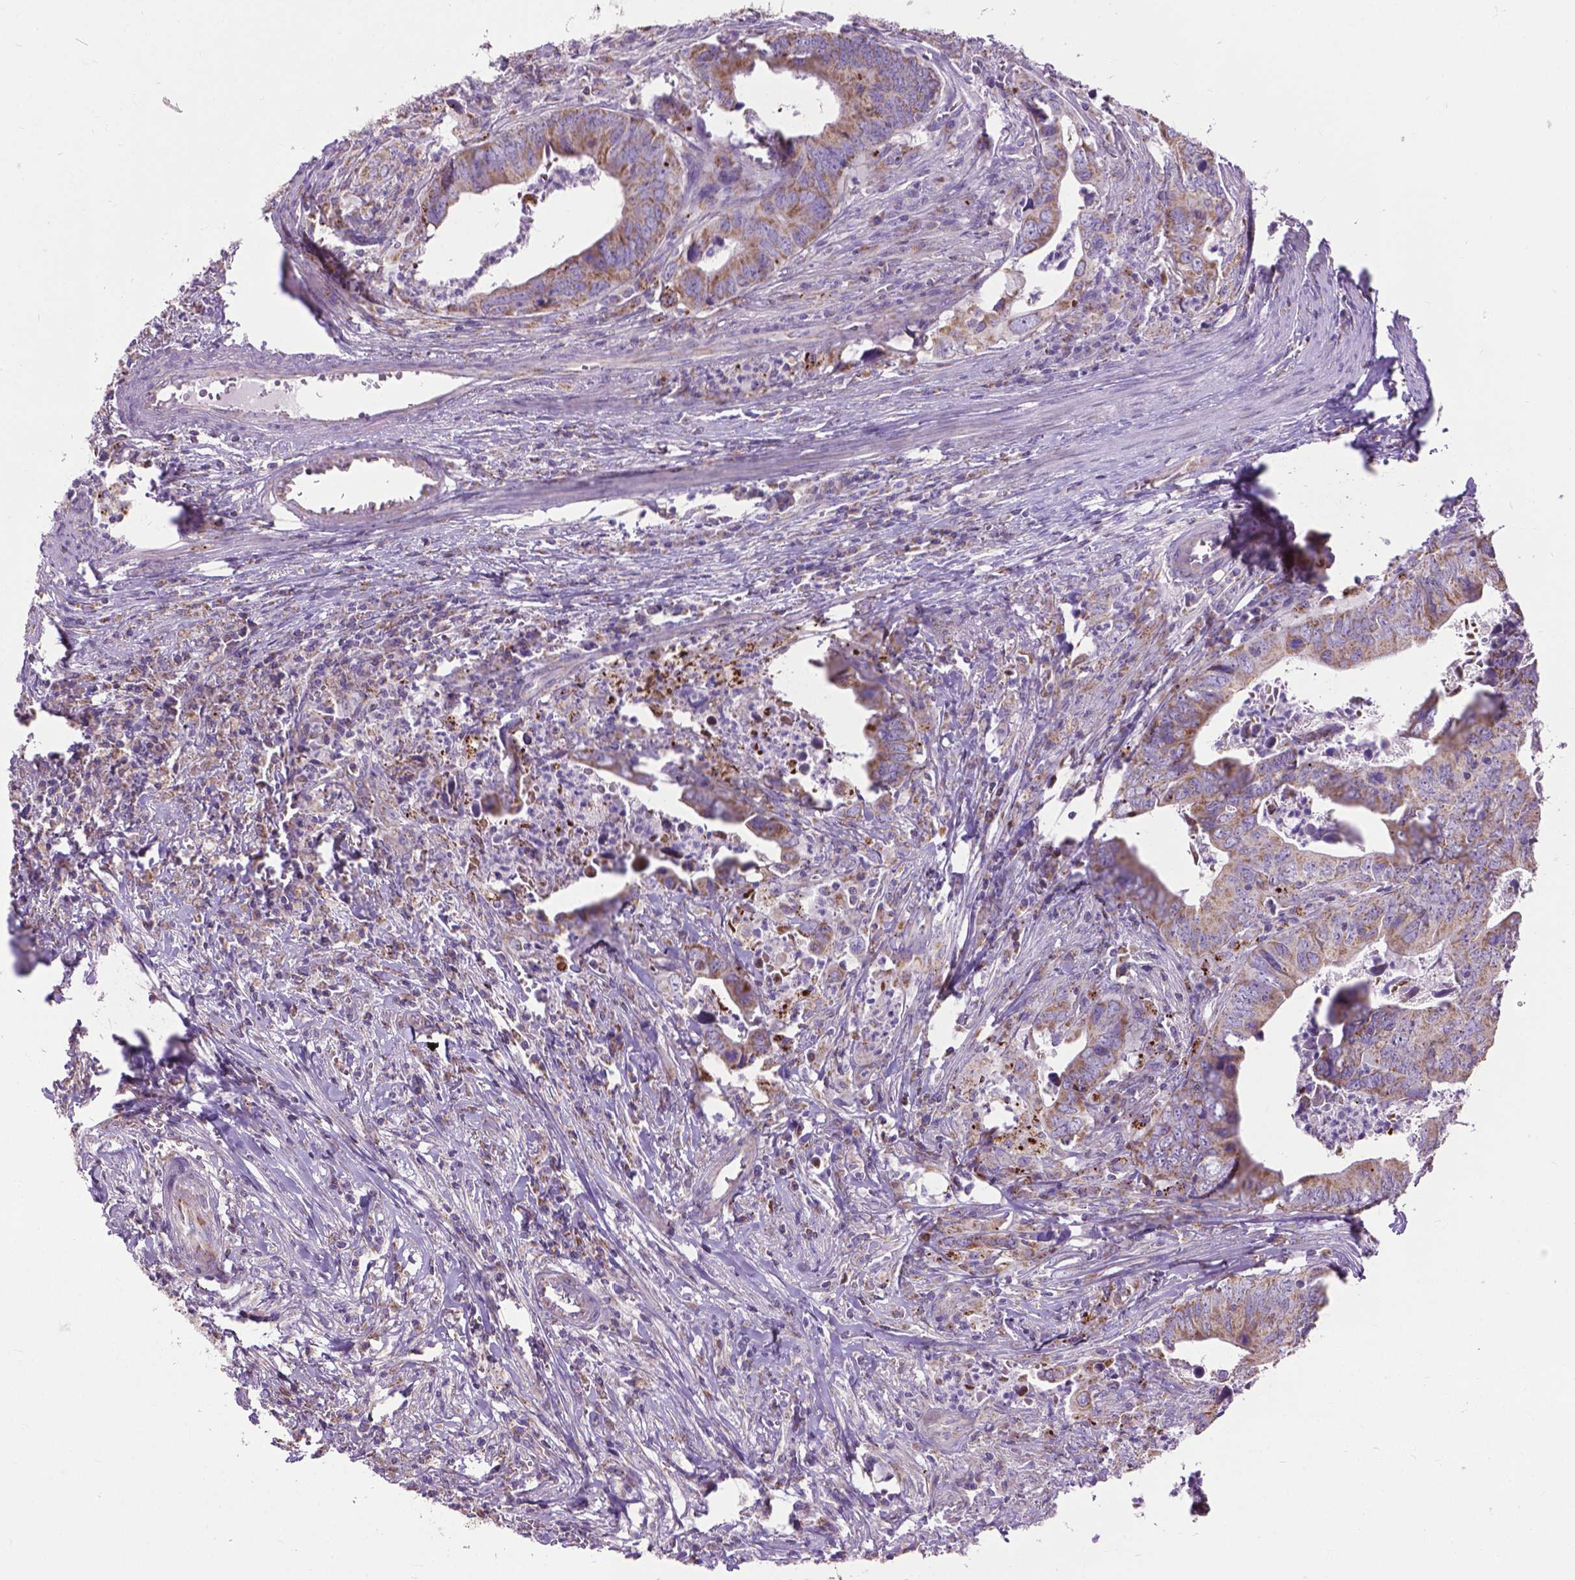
{"staining": {"intensity": "moderate", "quantity": ">75%", "location": "cytoplasmic/membranous"}, "tissue": "colorectal cancer", "cell_type": "Tumor cells", "image_type": "cancer", "snomed": [{"axis": "morphology", "description": "Adenocarcinoma, NOS"}, {"axis": "topography", "description": "Colon"}], "caption": "Colorectal cancer (adenocarcinoma) was stained to show a protein in brown. There is medium levels of moderate cytoplasmic/membranous staining in approximately >75% of tumor cells.", "gene": "VDAC1", "patient": {"sex": "female", "age": 82}}